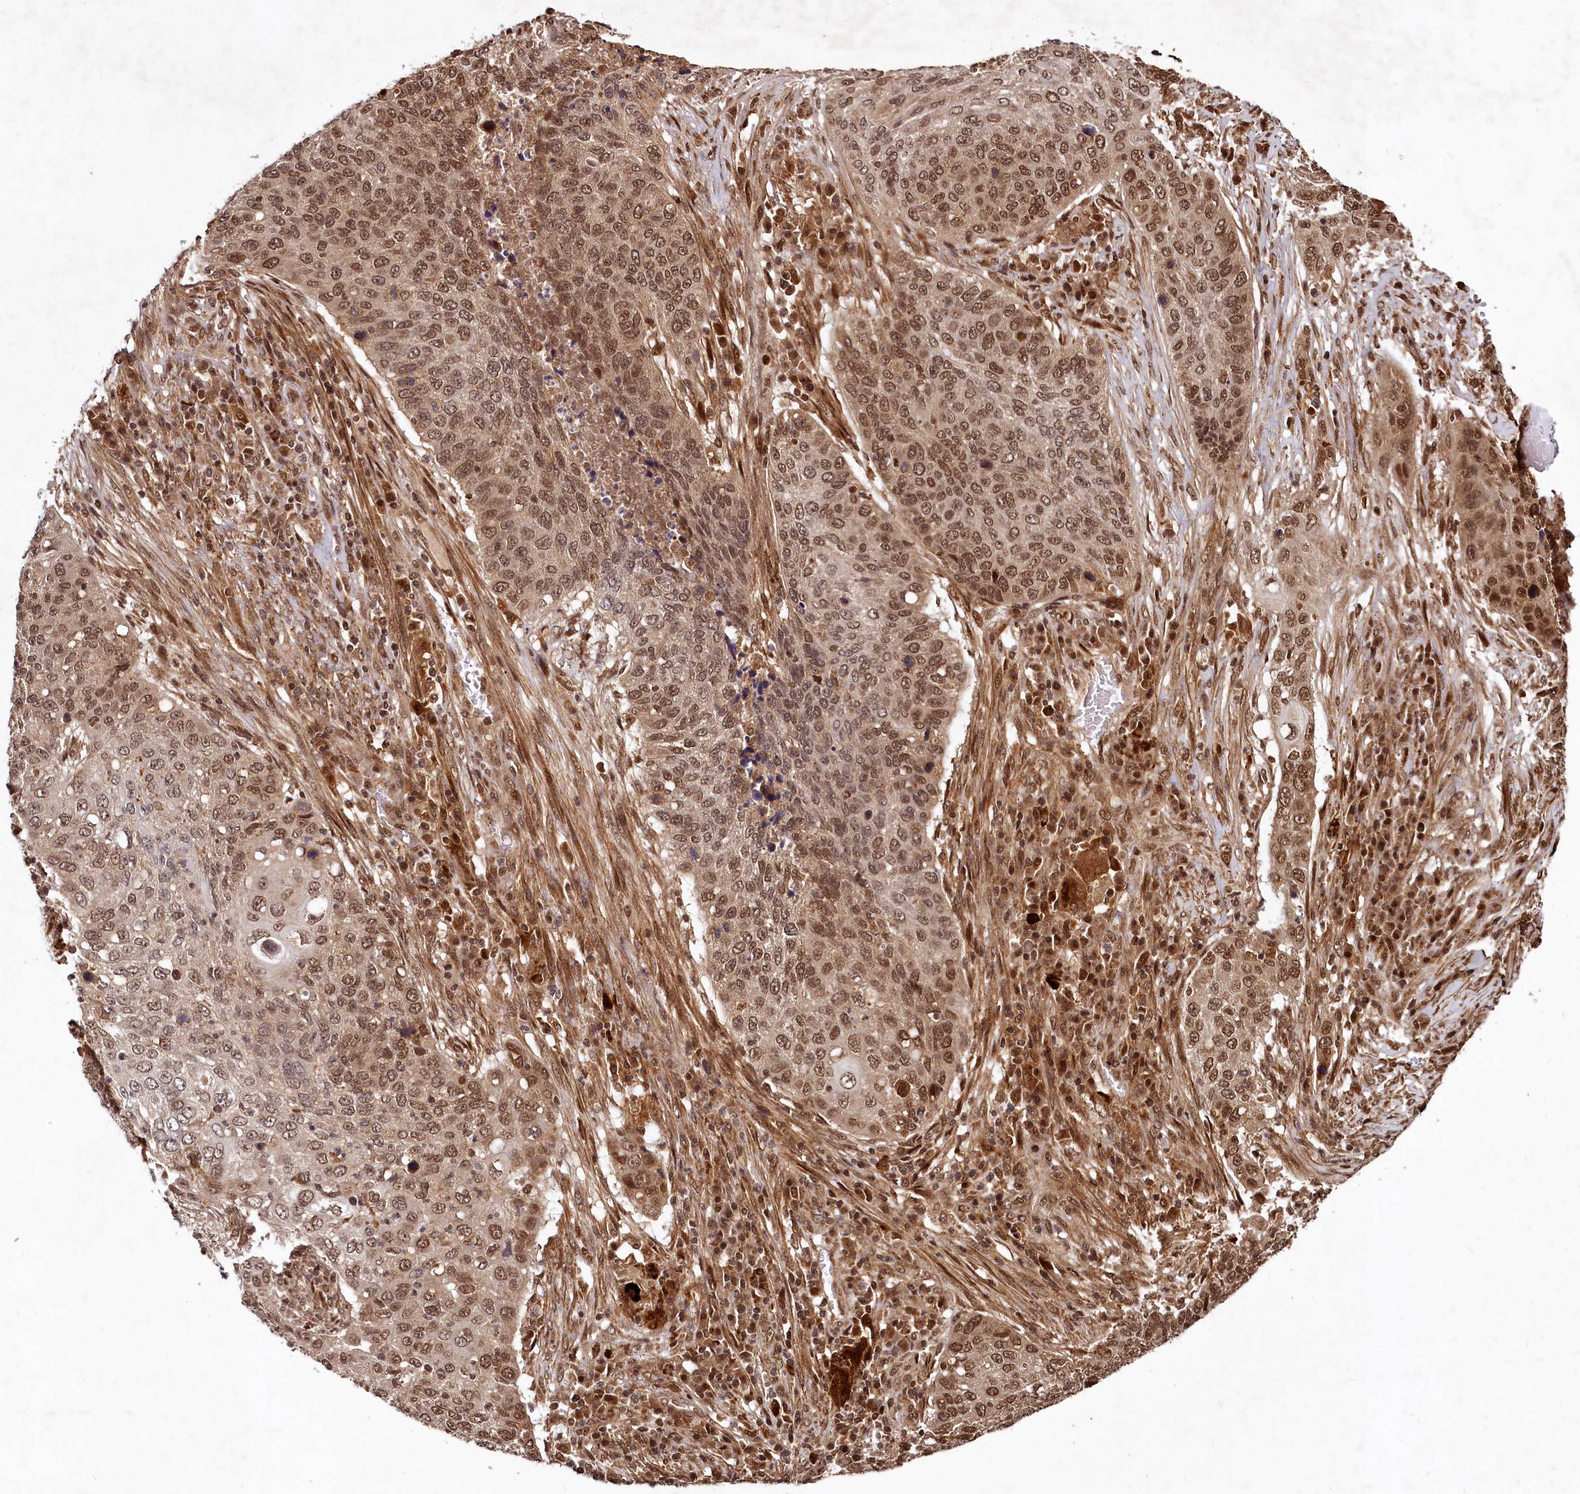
{"staining": {"intensity": "moderate", "quantity": ">75%", "location": "nuclear"}, "tissue": "lung cancer", "cell_type": "Tumor cells", "image_type": "cancer", "snomed": [{"axis": "morphology", "description": "Squamous cell carcinoma, NOS"}, {"axis": "topography", "description": "Lung"}], "caption": "IHC histopathology image of lung squamous cell carcinoma stained for a protein (brown), which demonstrates medium levels of moderate nuclear expression in about >75% of tumor cells.", "gene": "TRIM23", "patient": {"sex": "female", "age": 63}}